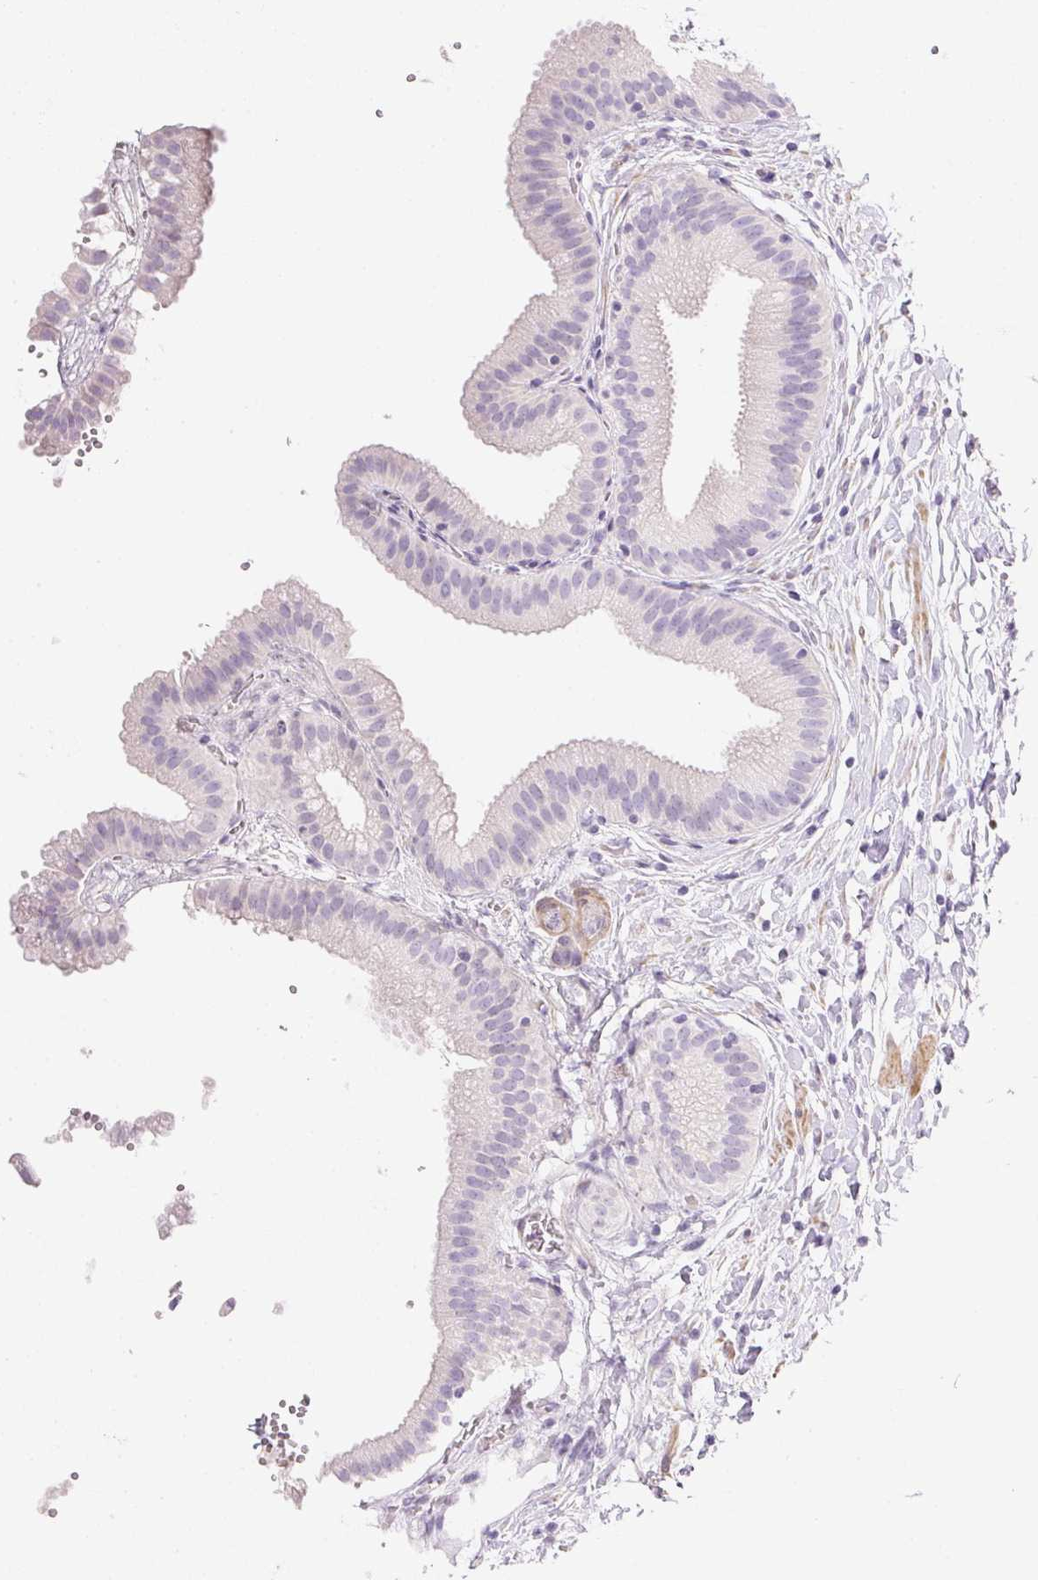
{"staining": {"intensity": "negative", "quantity": "none", "location": "none"}, "tissue": "gallbladder", "cell_type": "Glandular cells", "image_type": "normal", "snomed": [{"axis": "morphology", "description": "Normal tissue, NOS"}, {"axis": "topography", "description": "Gallbladder"}], "caption": "Gallbladder stained for a protein using immunohistochemistry reveals no staining glandular cells.", "gene": "KCNE2", "patient": {"sex": "female", "age": 63}}